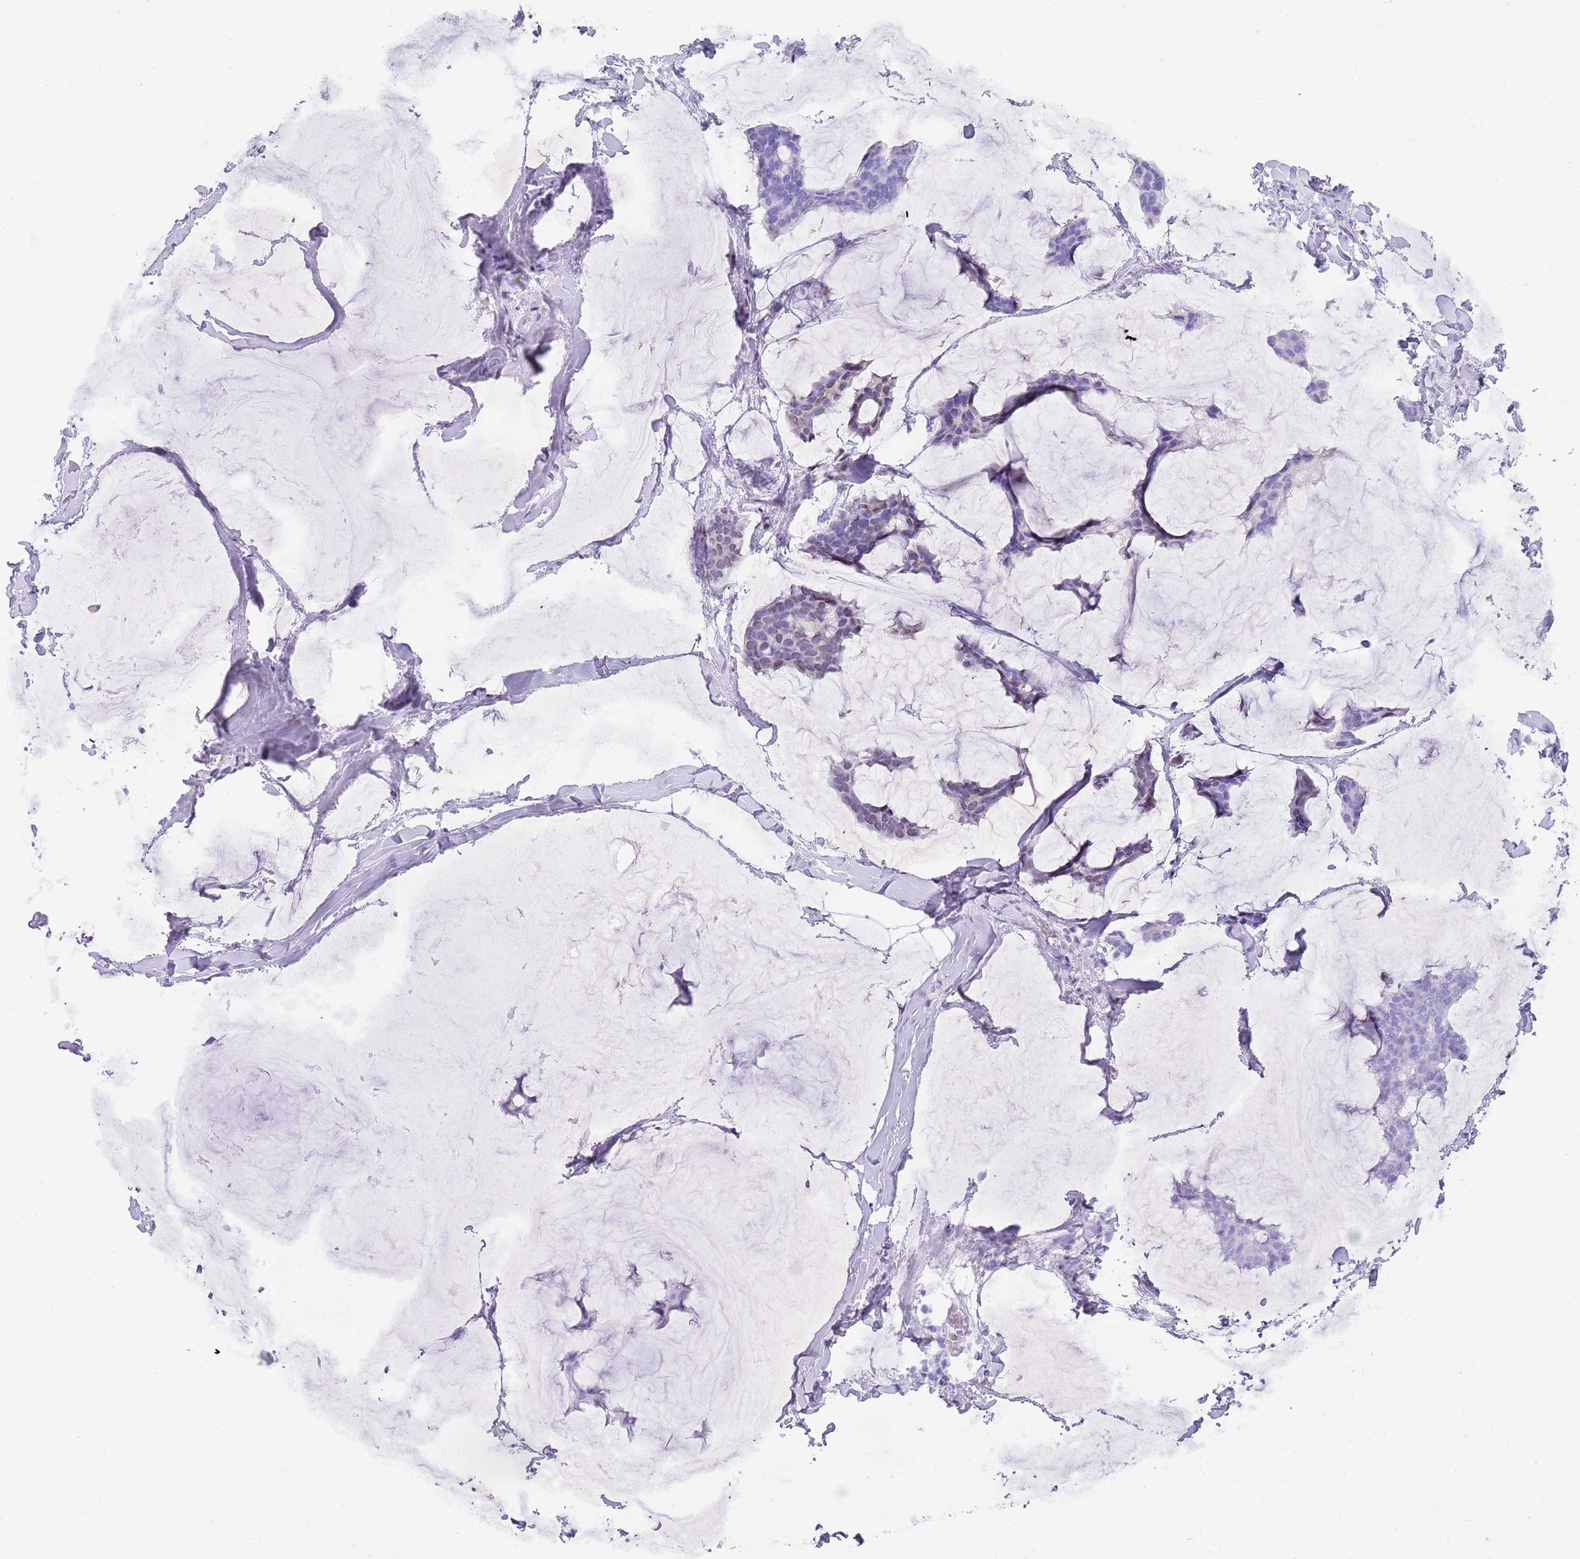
{"staining": {"intensity": "negative", "quantity": "none", "location": "none"}, "tissue": "breast cancer", "cell_type": "Tumor cells", "image_type": "cancer", "snomed": [{"axis": "morphology", "description": "Duct carcinoma"}, {"axis": "topography", "description": "Breast"}], "caption": "Human breast cancer (infiltrating ductal carcinoma) stained for a protein using immunohistochemistry (IHC) demonstrates no staining in tumor cells.", "gene": "HDAC8", "patient": {"sex": "female", "age": 93}}